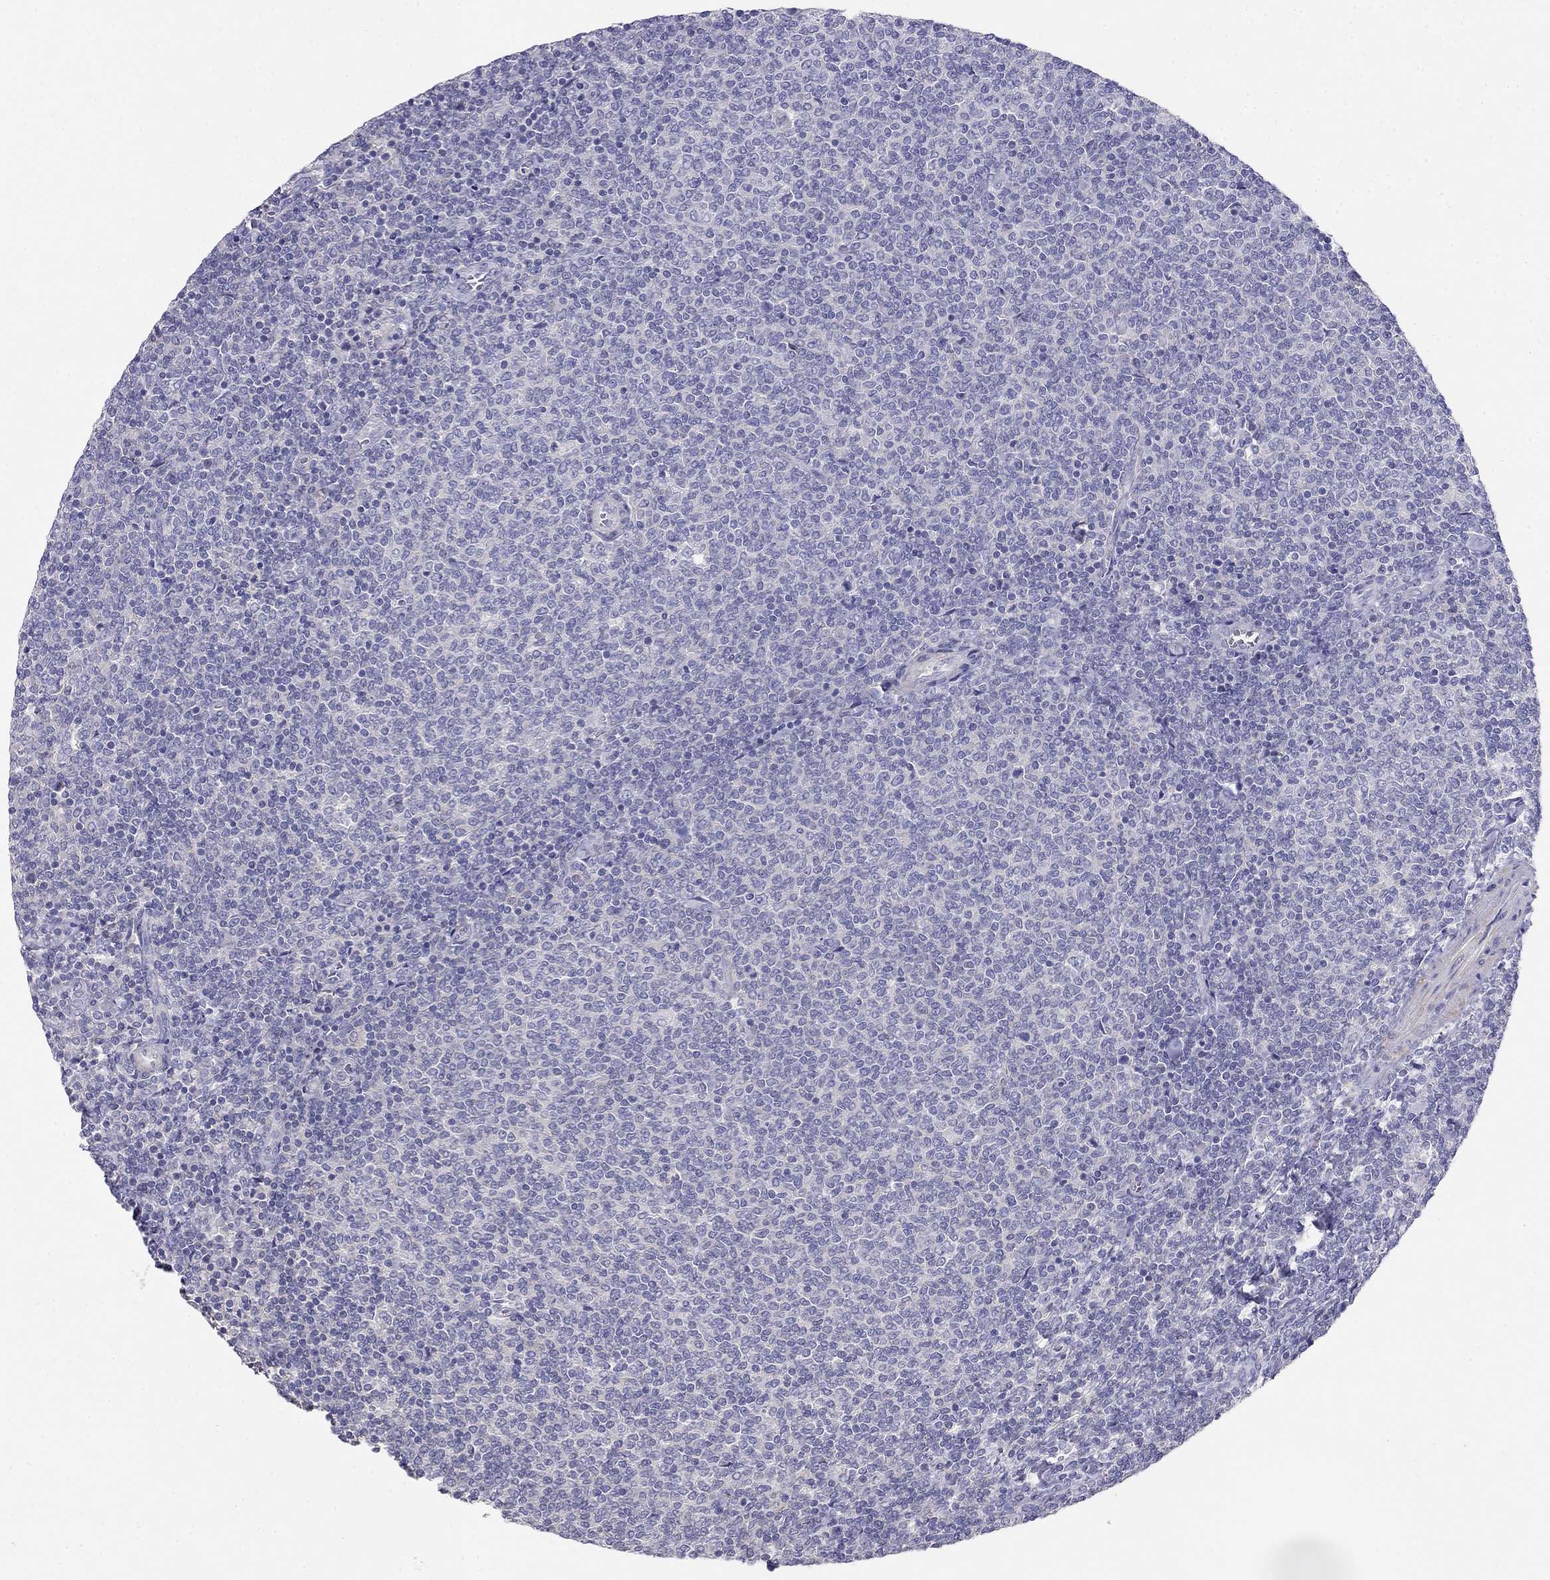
{"staining": {"intensity": "negative", "quantity": "none", "location": "none"}, "tissue": "lymphoma", "cell_type": "Tumor cells", "image_type": "cancer", "snomed": [{"axis": "morphology", "description": "Malignant lymphoma, non-Hodgkin's type, Low grade"}, {"axis": "topography", "description": "Lymph node"}], "caption": "Human malignant lymphoma, non-Hodgkin's type (low-grade) stained for a protein using immunohistochemistry (IHC) reveals no staining in tumor cells.", "gene": "LY6H", "patient": {"sex": "male", "age": 52}}